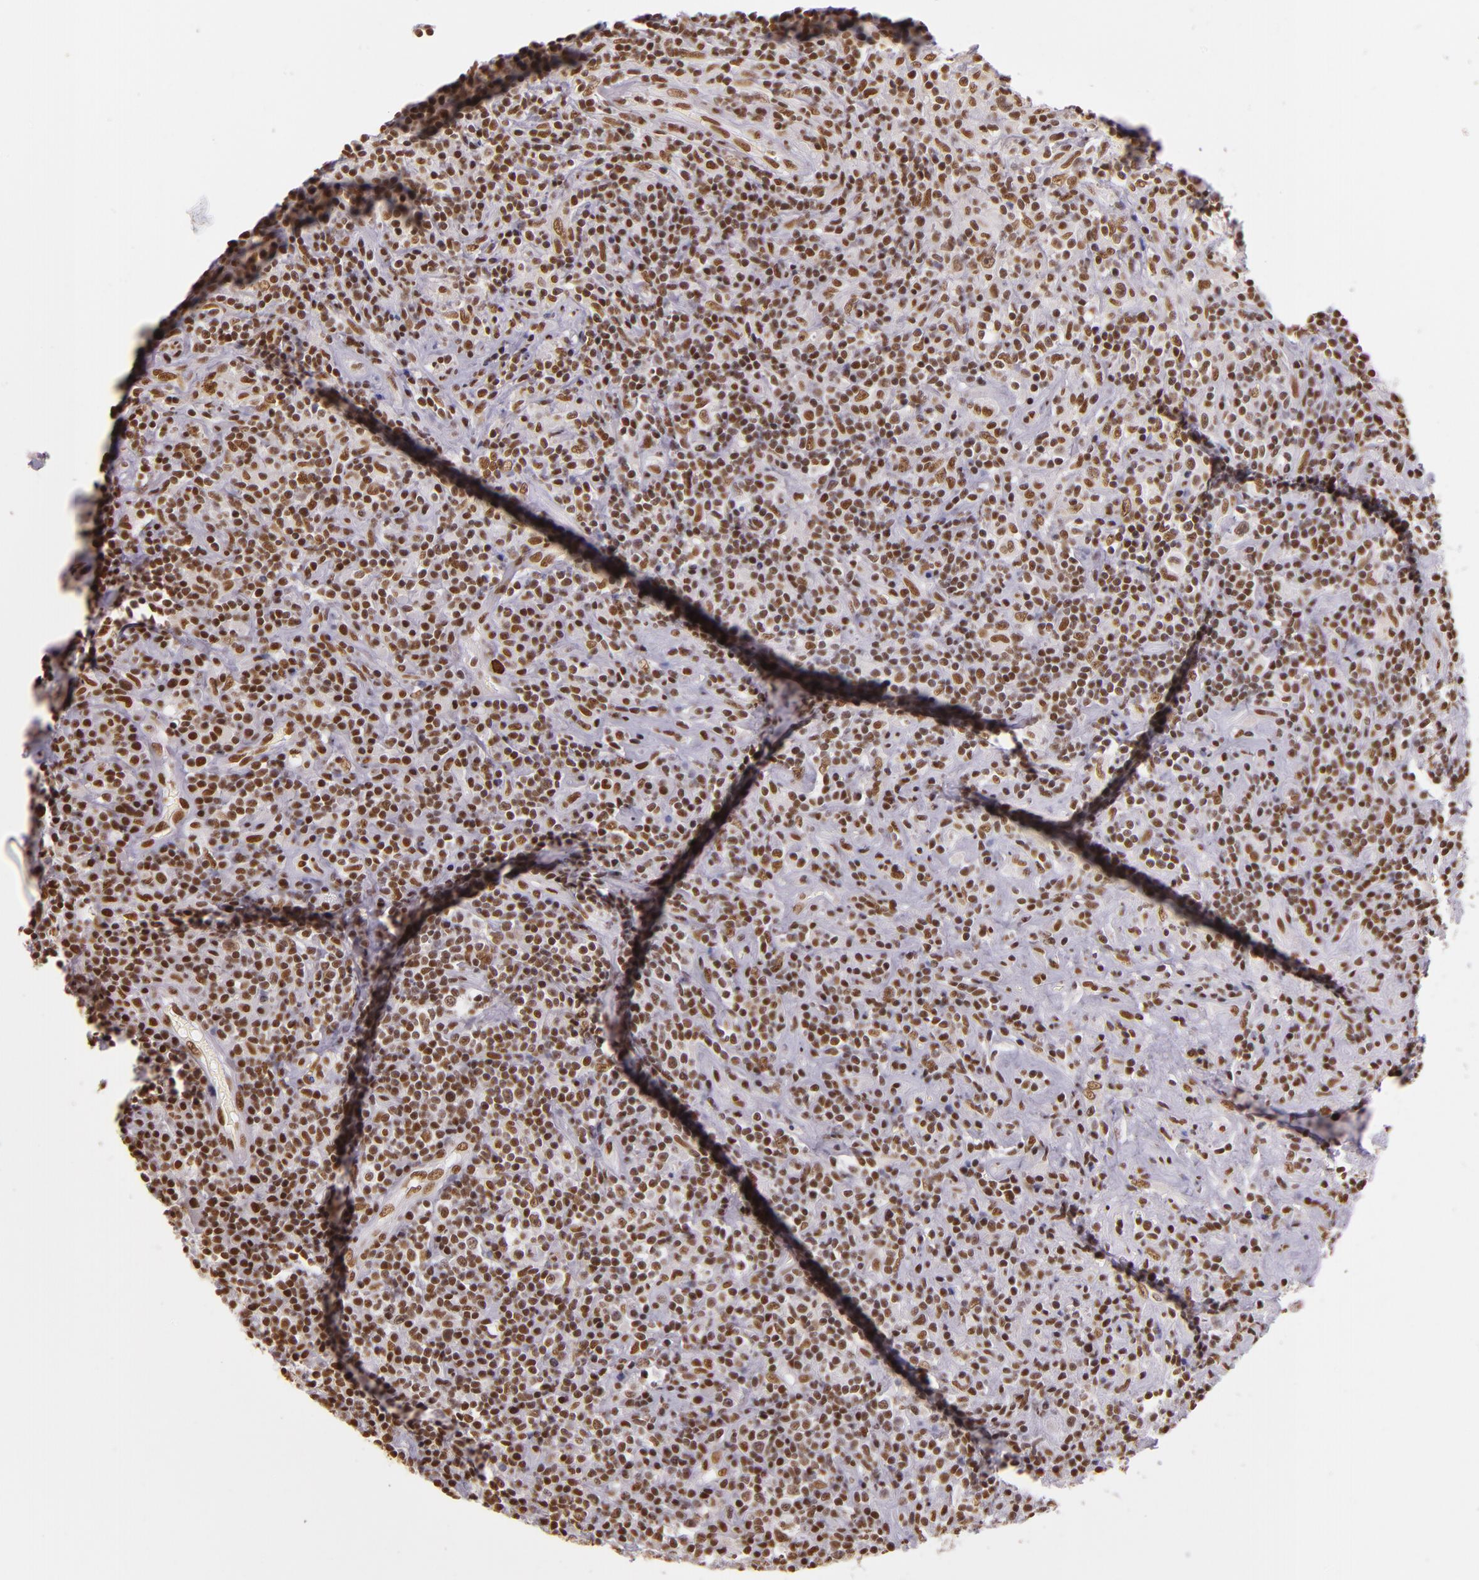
{"staining": {"intensity": "weak", "quantity": ">75%", "location": "nuclear"}, "tissue": "lymphoma", "cell_type": "Tumor cells", "image_type": "cancer", "snomed": [{"axis": "morphology", "description": "Hodgkin's disease, NOS"}, {"axis": "topography", "description": "Lymph node"}], "caption": "Immunohistochemistry (DAB) staining of human Hodgkin's disease demonstrates weak nuclear protein positivity in about >75% of tumor cells.", "gene": "USF1", "patient": {"sex": "male", "age": 46}}